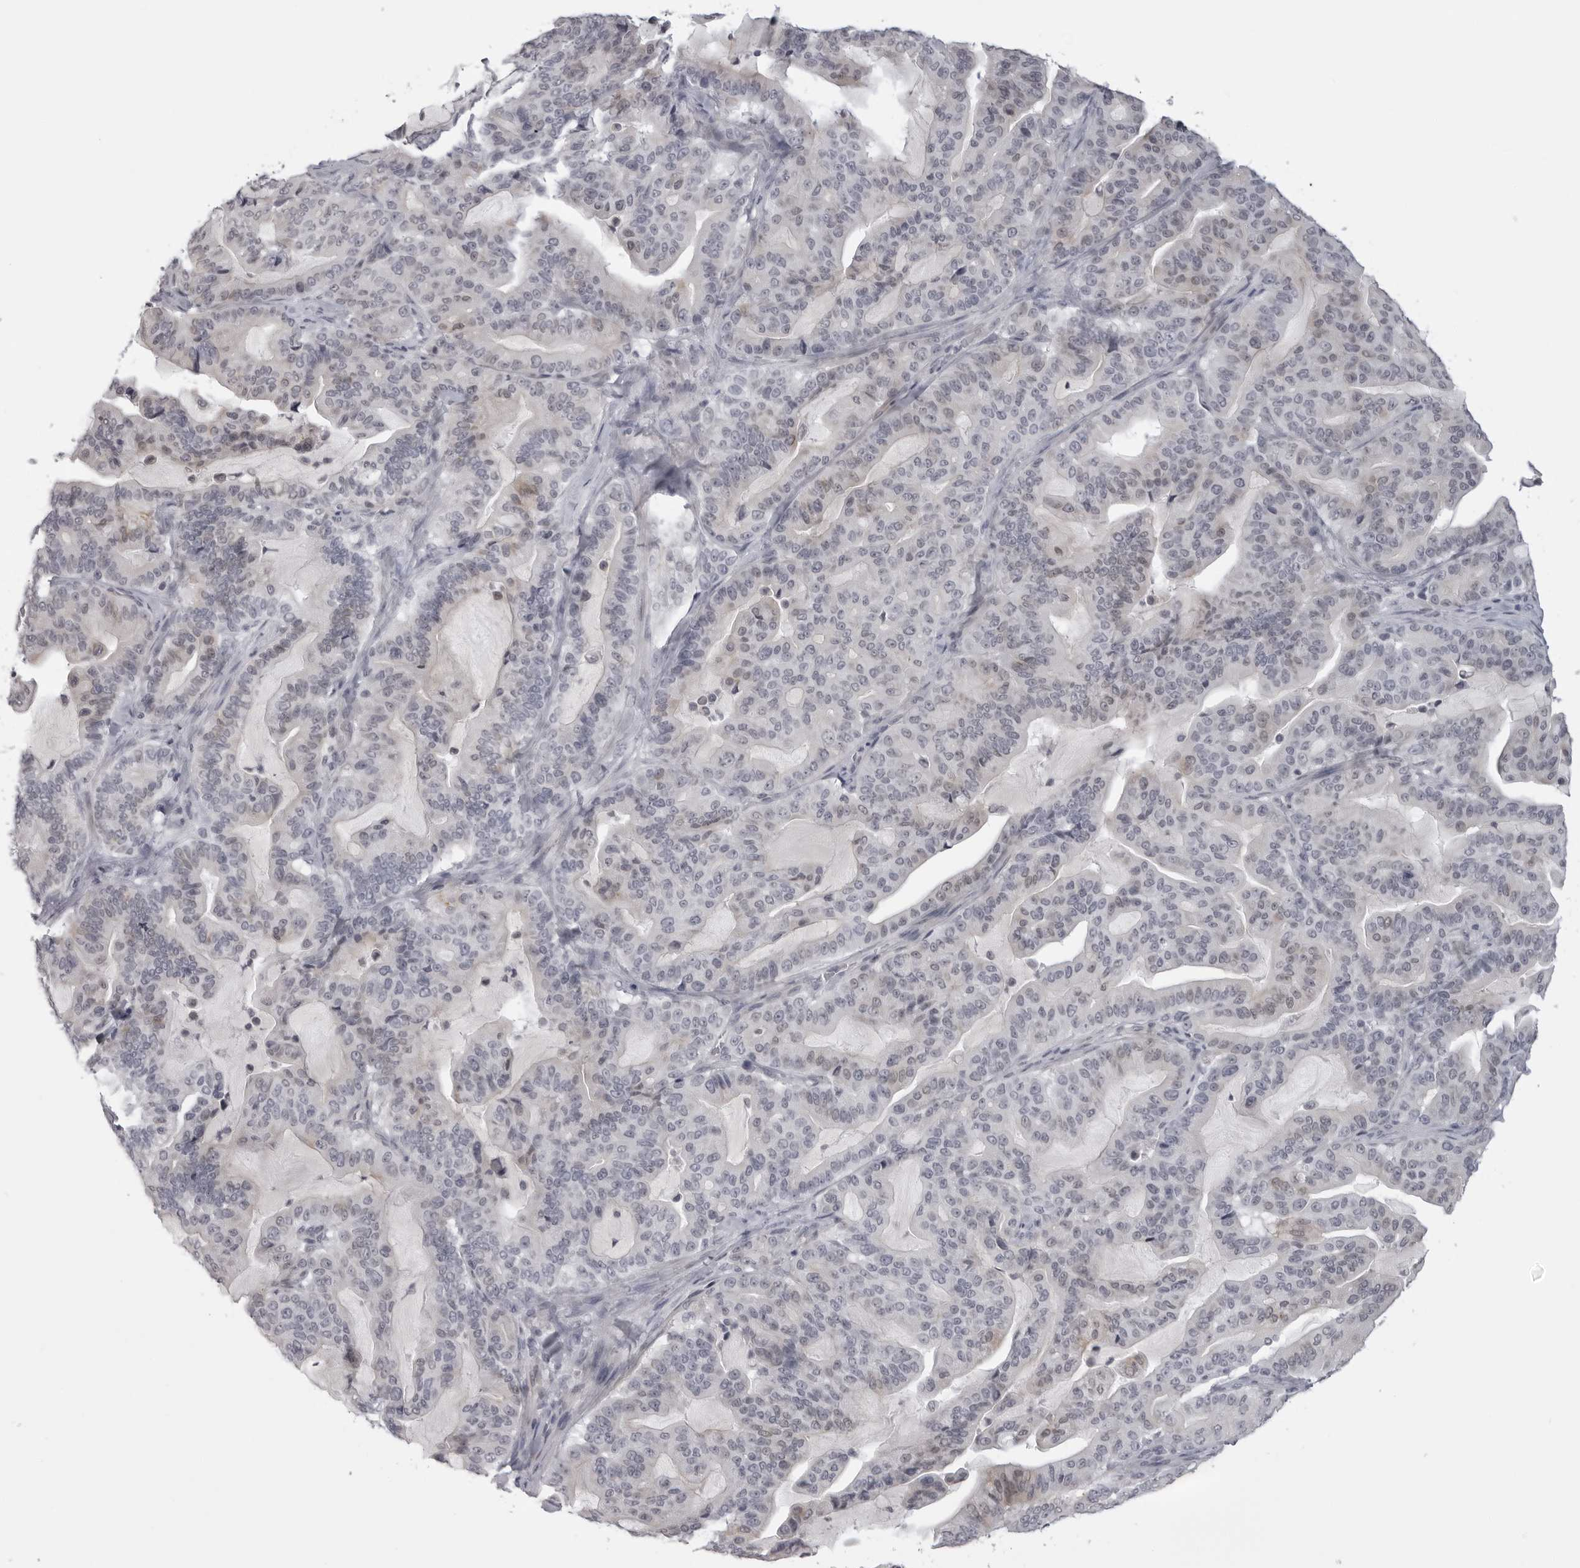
{"staining": {"intensity": "weak", "quantity": "<25%", "location": "cytoplasmic/membranous"}, "tissue": "pancreatic cancer", "cell_type": "Tumor cells", "image_type": "cancer", "snomed": [{"axis": "morphology", "description": "Adenocarcinoma, NOS"}, {"axis": "topography", "description": "Pancreas"}], "caption": "Tumor cells are negative for brown protein staining in adenocarcinoma (pancreatic).", "gene": "DNALI1", "patient": {"sex": "male", "age": 63}}